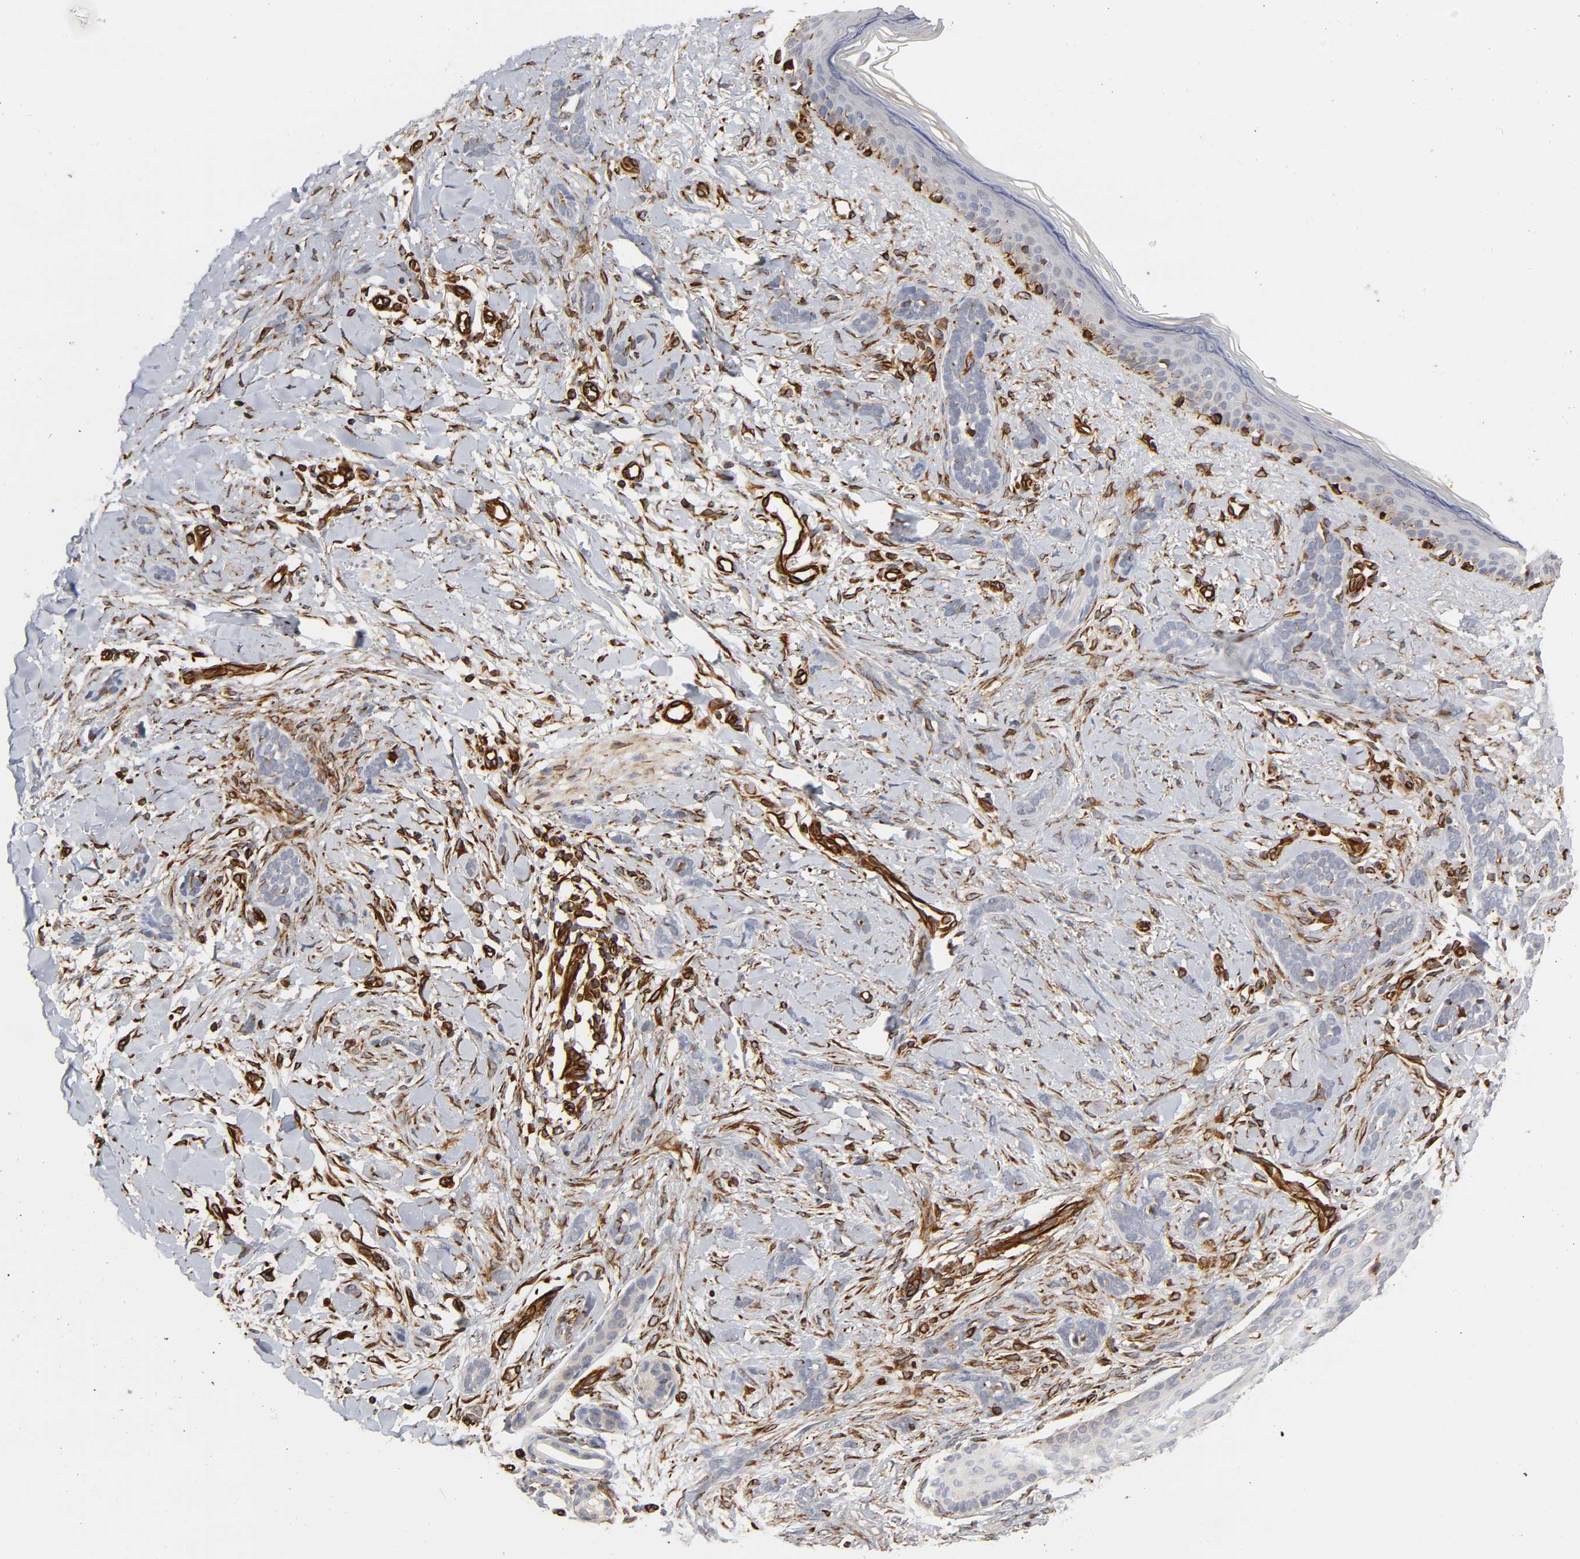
{"staining": {"intensity": "weak", "quantity": "<25%", "location": "cytoplasmic/membranous"}, "tissue": "skin cancer", "cell_type": "Tumor cells", "image_type": "cancer", "snomed": [{"axis": "morphology", "description": "Basal cell carcinoma"}, {"axis": "topography", "description": "Skin"}], "caption": "Basal cell carcinoma (skin) was stained to show a protein in brown. There is no significant staining in tumor cells.", "gene": "FAM118A", "patient": {"sex": "female", "age": 87}}